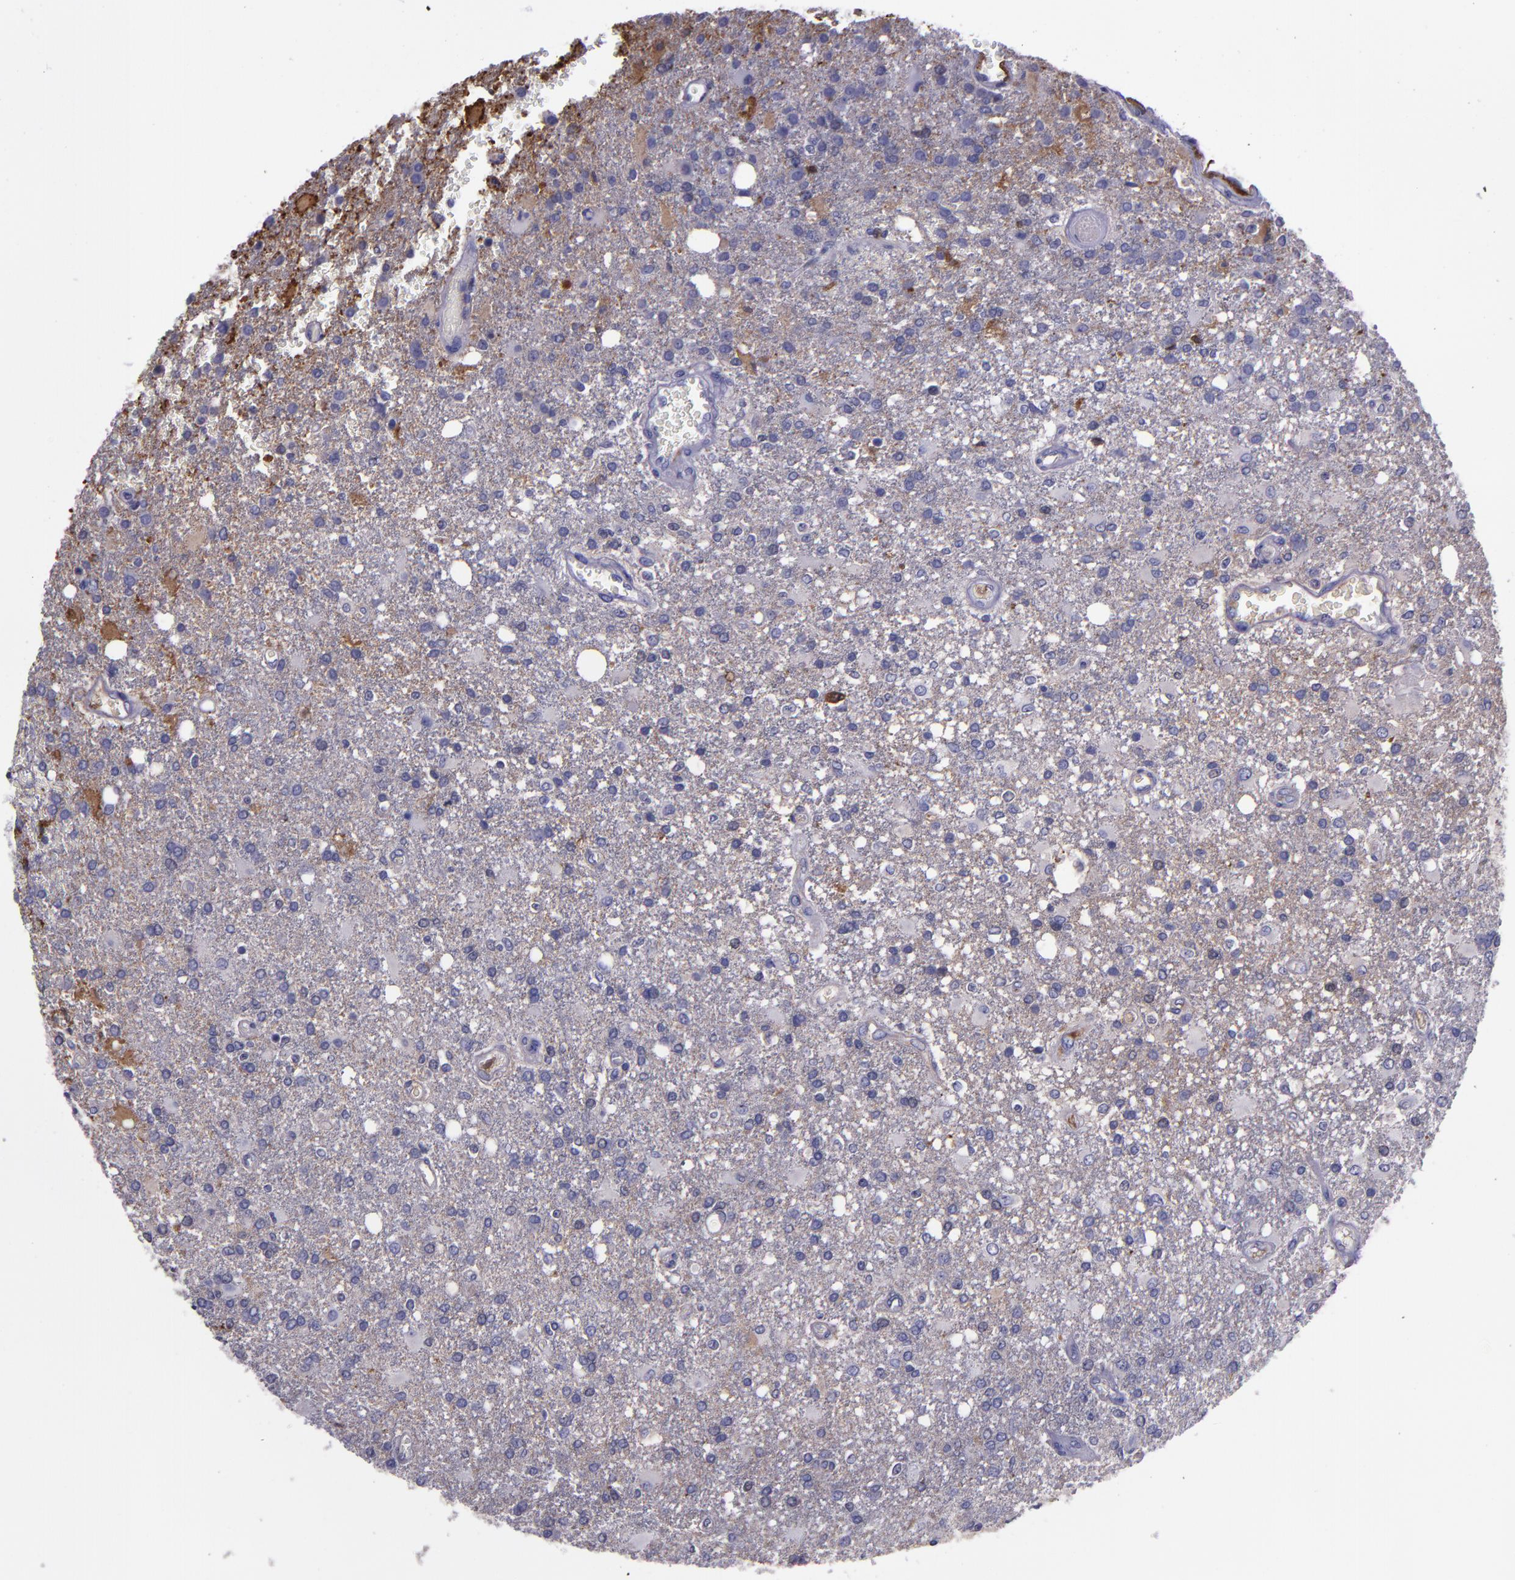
{"staining": {"intensity": "negative", "quantity": "none", "location": "none"}, "tissue": "glioma", "cell_type": "Tumor cells", "image_type": "cancer", "snomed": [{"axis": "morphology", "description": "Glioma, malignant, High grade"}, {"axis": "topography", "description": "Cerebral cortex"}], "caption": "Immunohistochemistry histopathology image of glioma stained for a protein (brown), which reveals no expression in tumor cells. (Immunohistochemistry, brightfield microscopy, high magnification).", "gene": "APOH", "patient": {"sex": "male", "age": 79}}